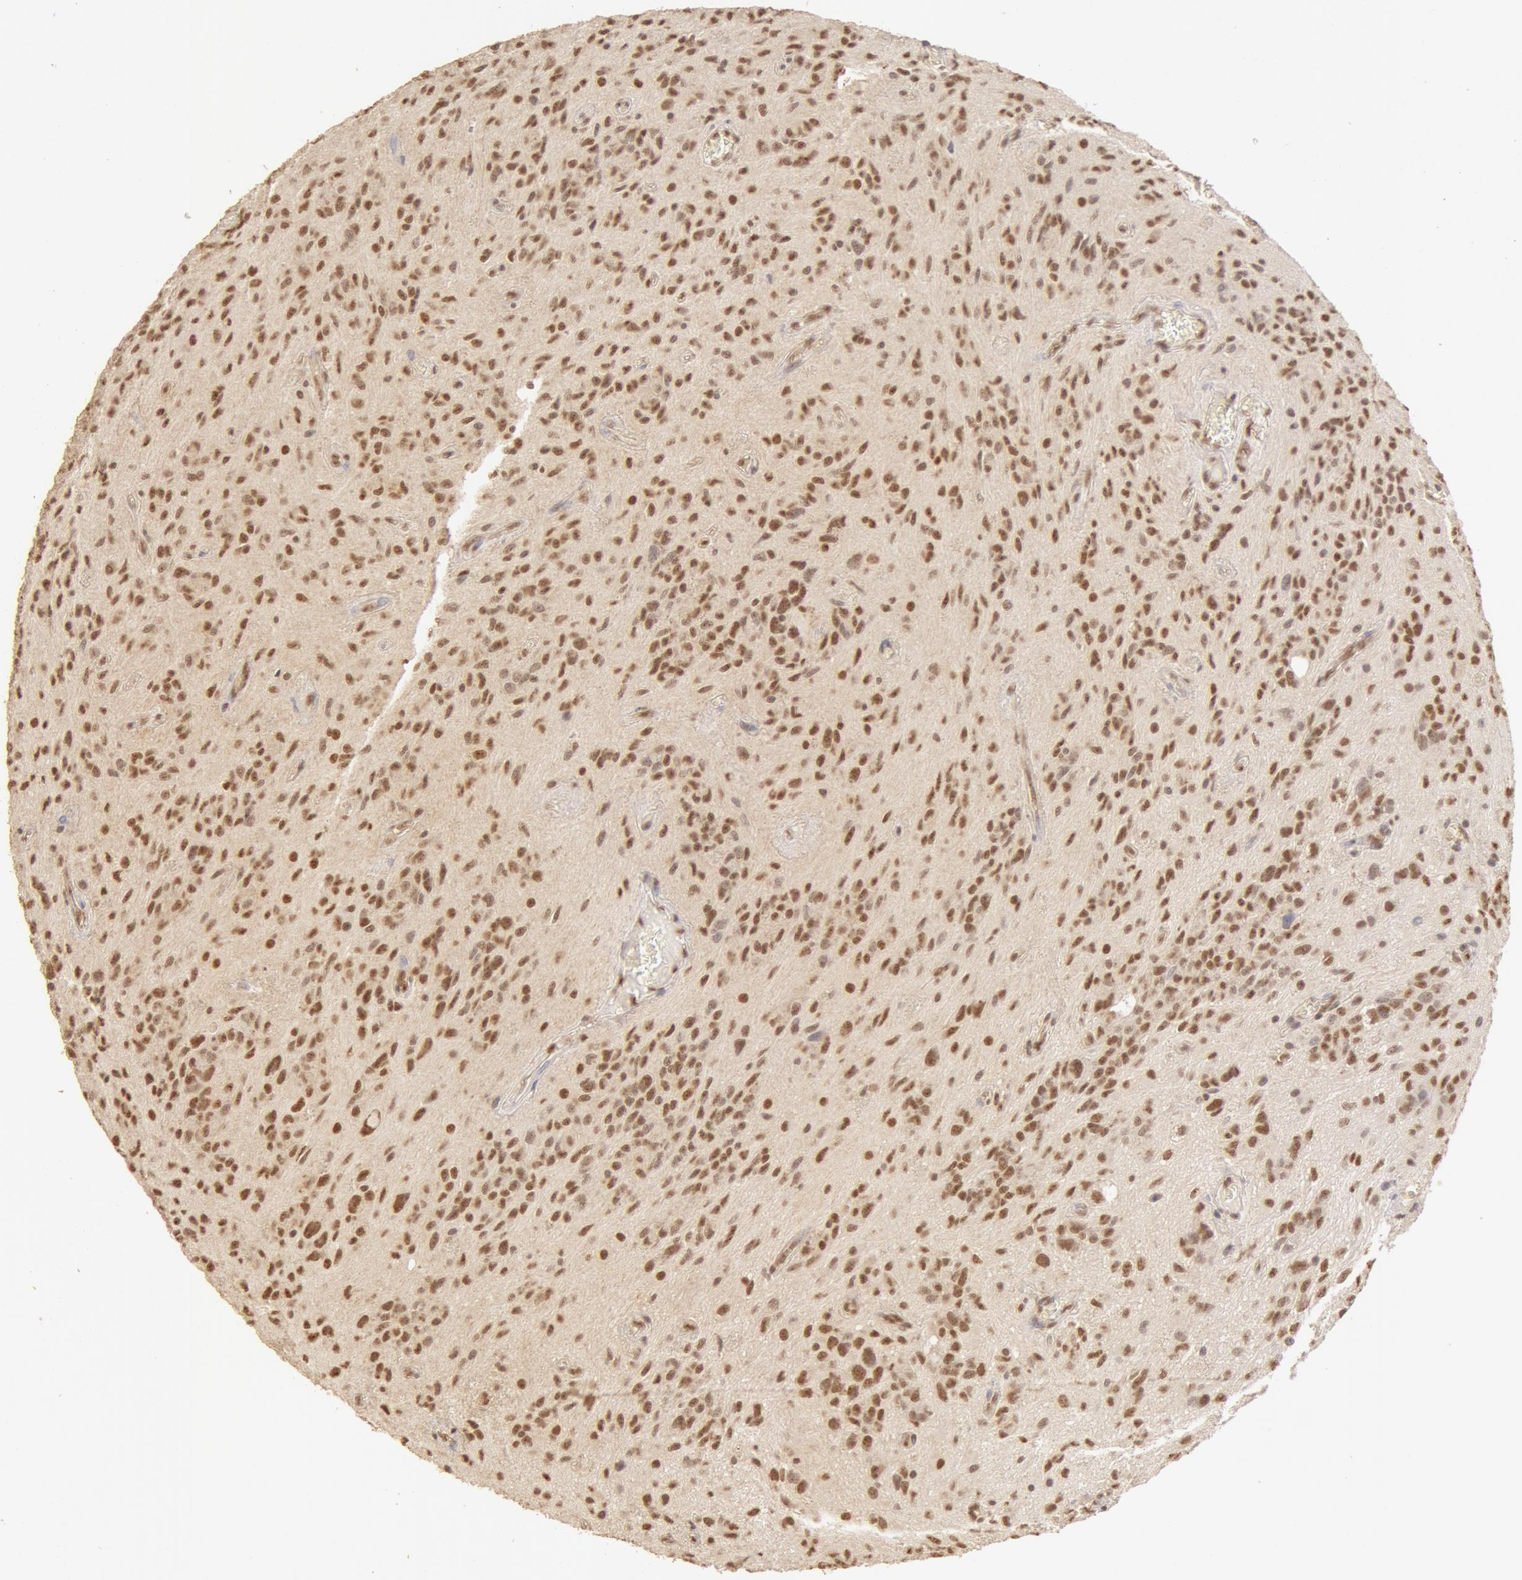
{"staining": {"intensity": "strong", "quantity": ">75%", "location": "nuclear"}, "tissue": "glioma", "cell_type": "Tumor cells", "image_type": "cancer", "snomed": [{"axis": "morphology", "description": "Glioma, malignant, Low grade"}, {"axis": "topography", "description": "Brain"}], "caption": "The immunohistochemical stain labels strong nuclear staining in tumor cells of glioma tissue.", "gene": "SNRNP70", "patient": {"sex": "female", "age": 15}}